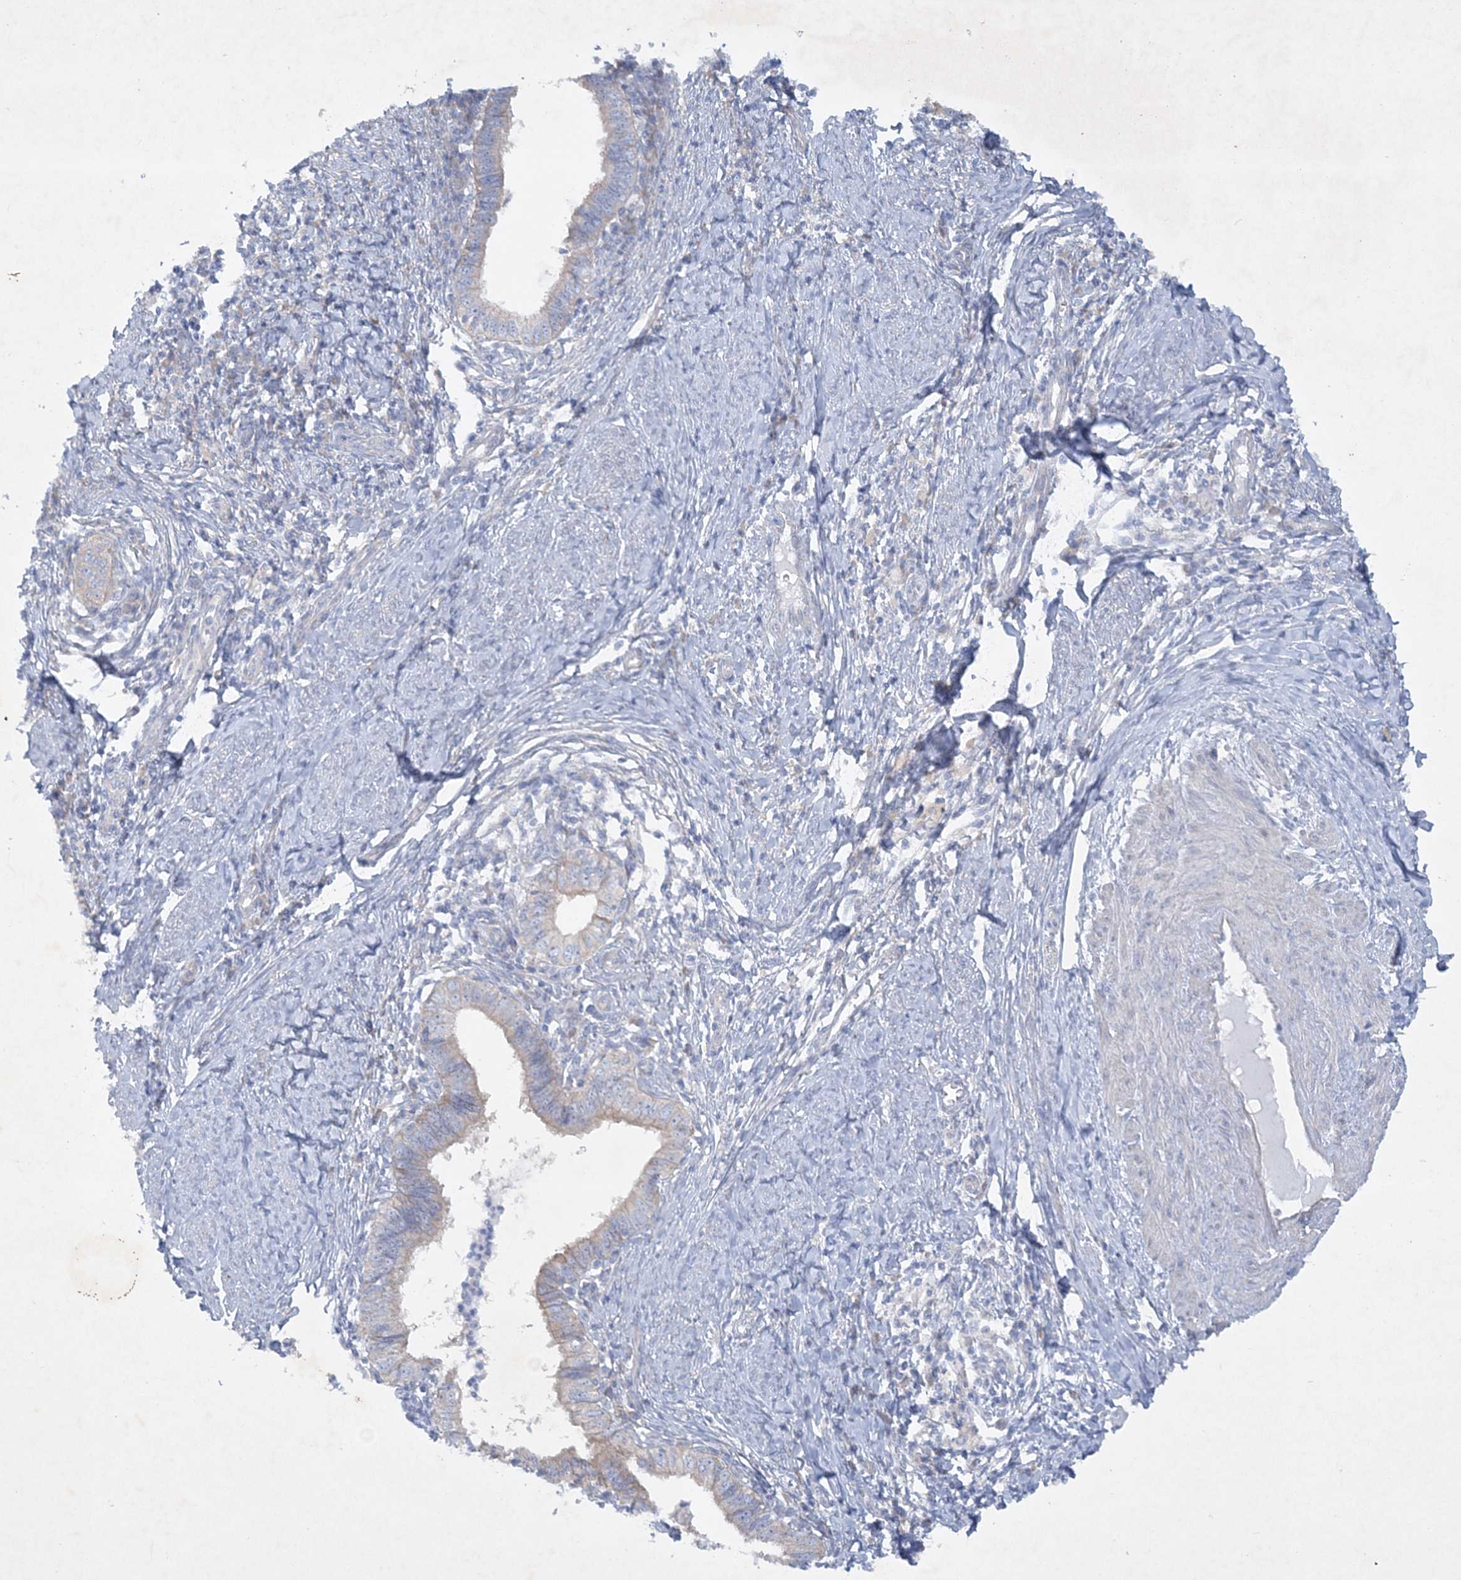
{"staining": {"intensity": "weak", "quantity": "25%-75%", "location": "cytoplasmic/membranous"}, "tissue": "cervical cancer", "cell_type": "Tumor cells", "image_type": "cancer", "snomed": [{"axis": "morphology", "description": "Adenocarcinoma, NOS"}, {"axis": "topography", "description": "Cervix"}], "caption": "Immunohistochemical staining of cervical adenocarcinoma shows low levels of weak cytoplasmic/membranous positivity in about 25%-75% of tumor cells.", "gene": "FARSB", "patient": {"sex": "female", "age": 36}}